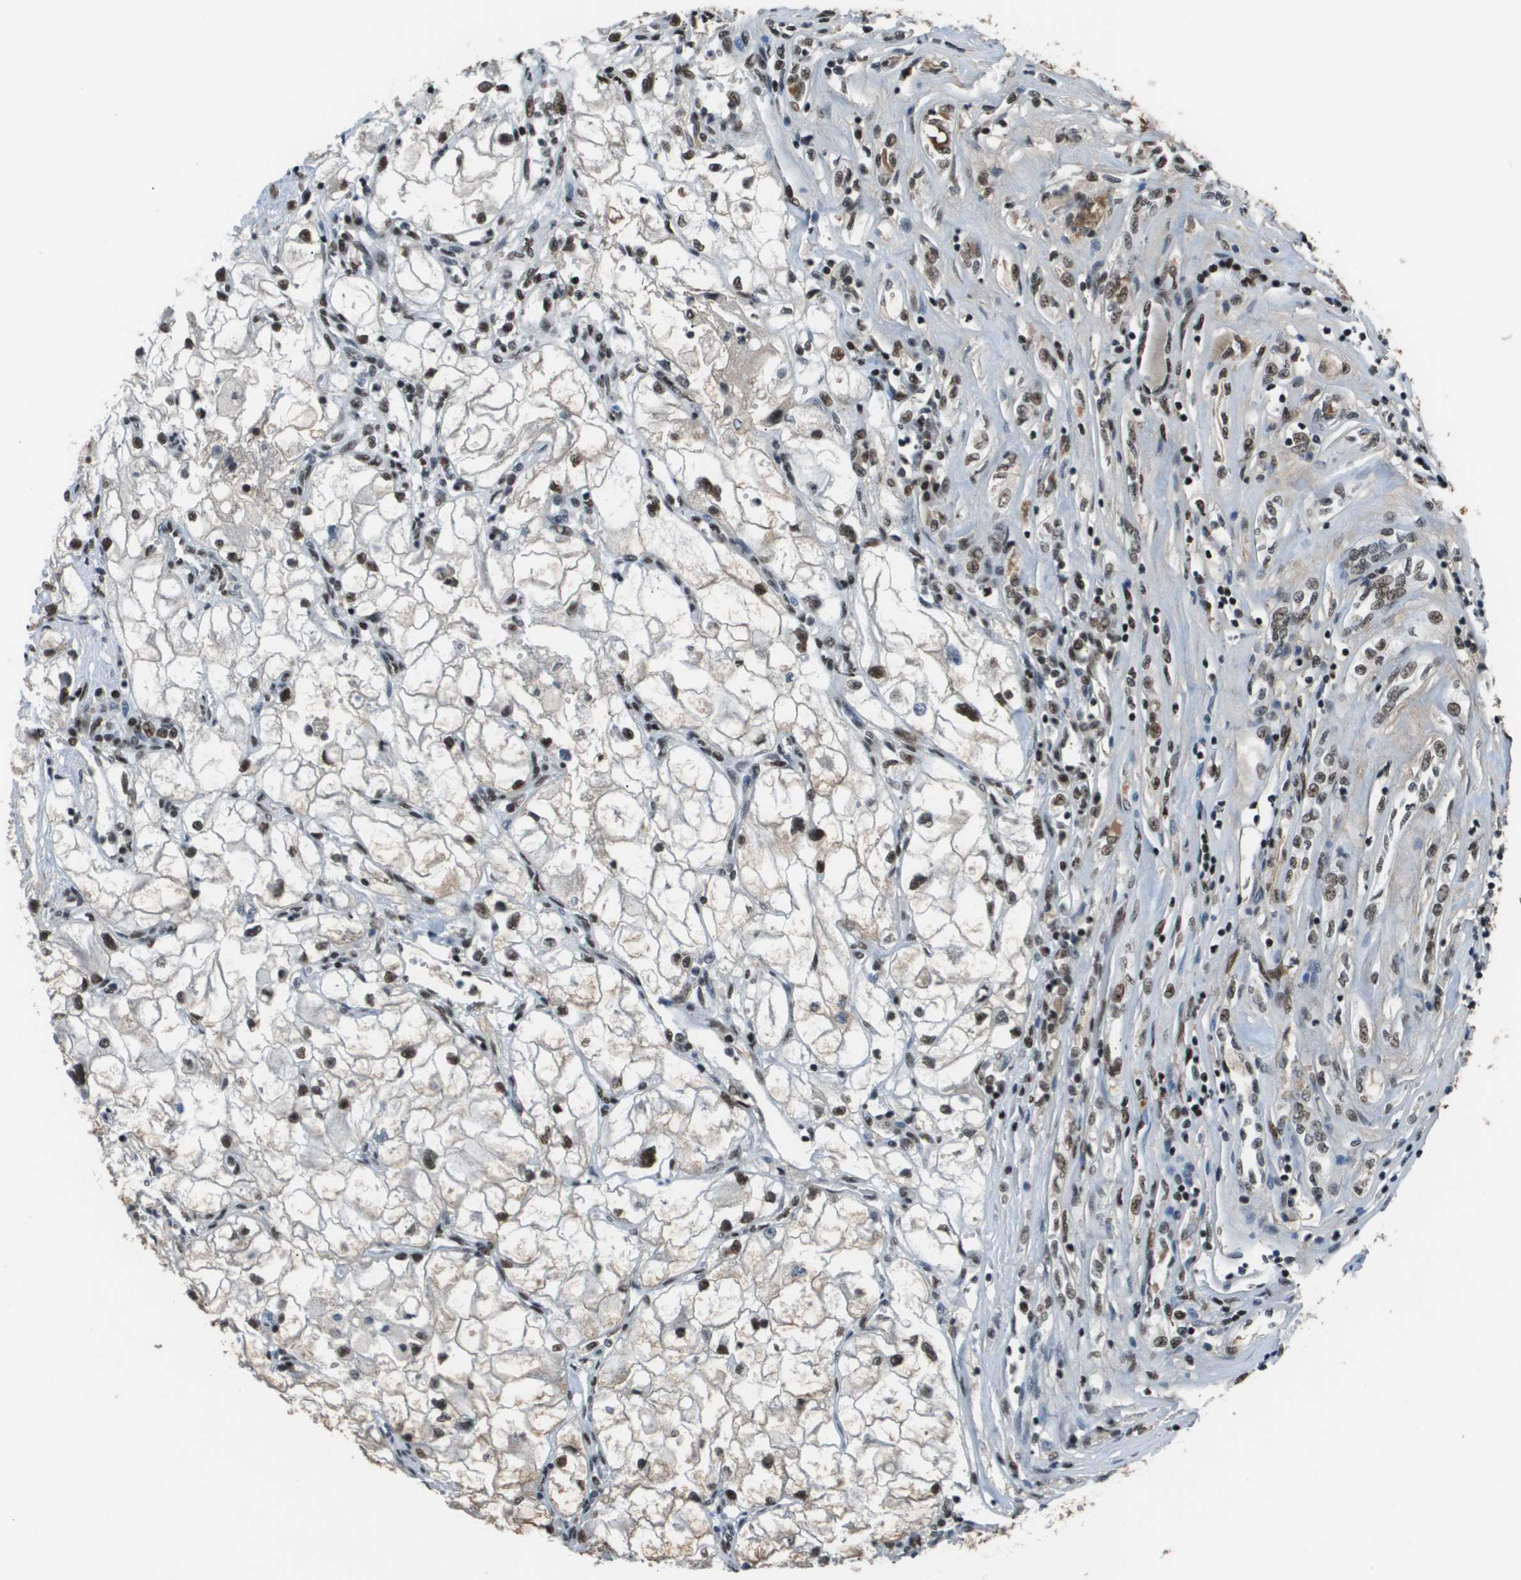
{"staining": {"intensity": "moderate", "quantity": ">75%", "location": "nuclear"}, "tissue": "renal cancer", "cell_type": "Tumor cells", "image_type": "cancer", "snomed": [{"axis": "morphology", "description": "Adenocarcinoma, NOS"}, {"axis": "topography", "description": "Kidney"}], "caption": "Renal adenocarcinoma stained with DAB (3,3'-diaminobenzidine) IHC demonstrates medium levels of moderate nuclear expression in about >75% of tumor cells. (DAB (3,3'-diaminobenzidine) IHC with brightfield microscopy, high magnification).", "gene": "THRAP3", "patient": {"sex": "female", "age": 70}}